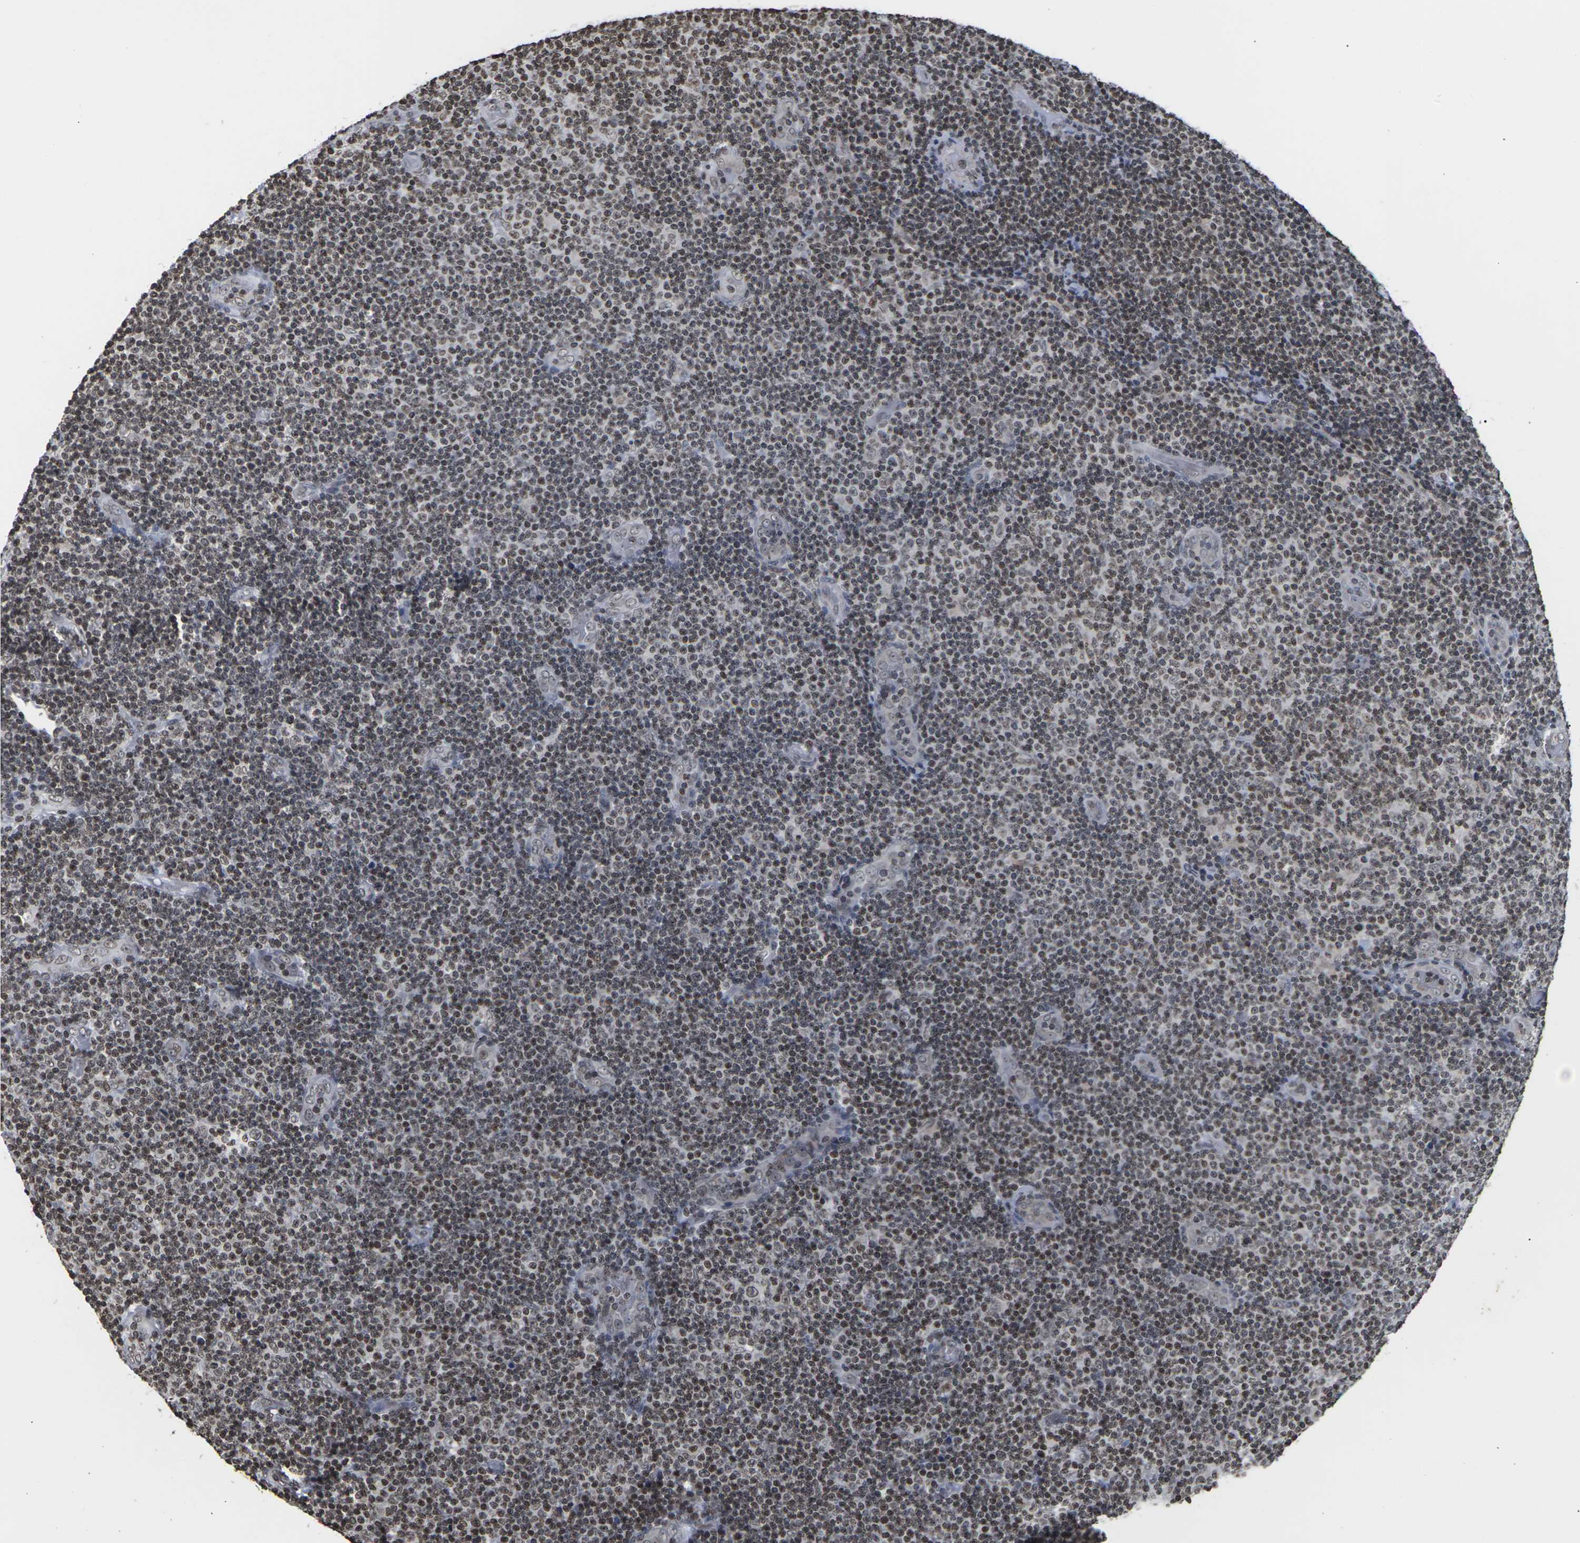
{"staining": {"intensity": "moderate", "quantity": ">75%", "location": "nuclear"}, "tissue": "lymphoma", "cell_type": "Tumor cells", "image_type": "cancer", "snomed": [{"axis": "morphology", "description": "Malignant lymphoma, non-Hodgkin's type, Low grade"}, {"axis": "topography", "description": "Lymph node"}], "caption": "Human malignant lymphoma, non-Hodgkin's type (low-grade) stained with a protein marker demonstrates moderate staining in tumor cells.", "gene": "ETV5", "patient": {"sex": "male", "age": 83}}